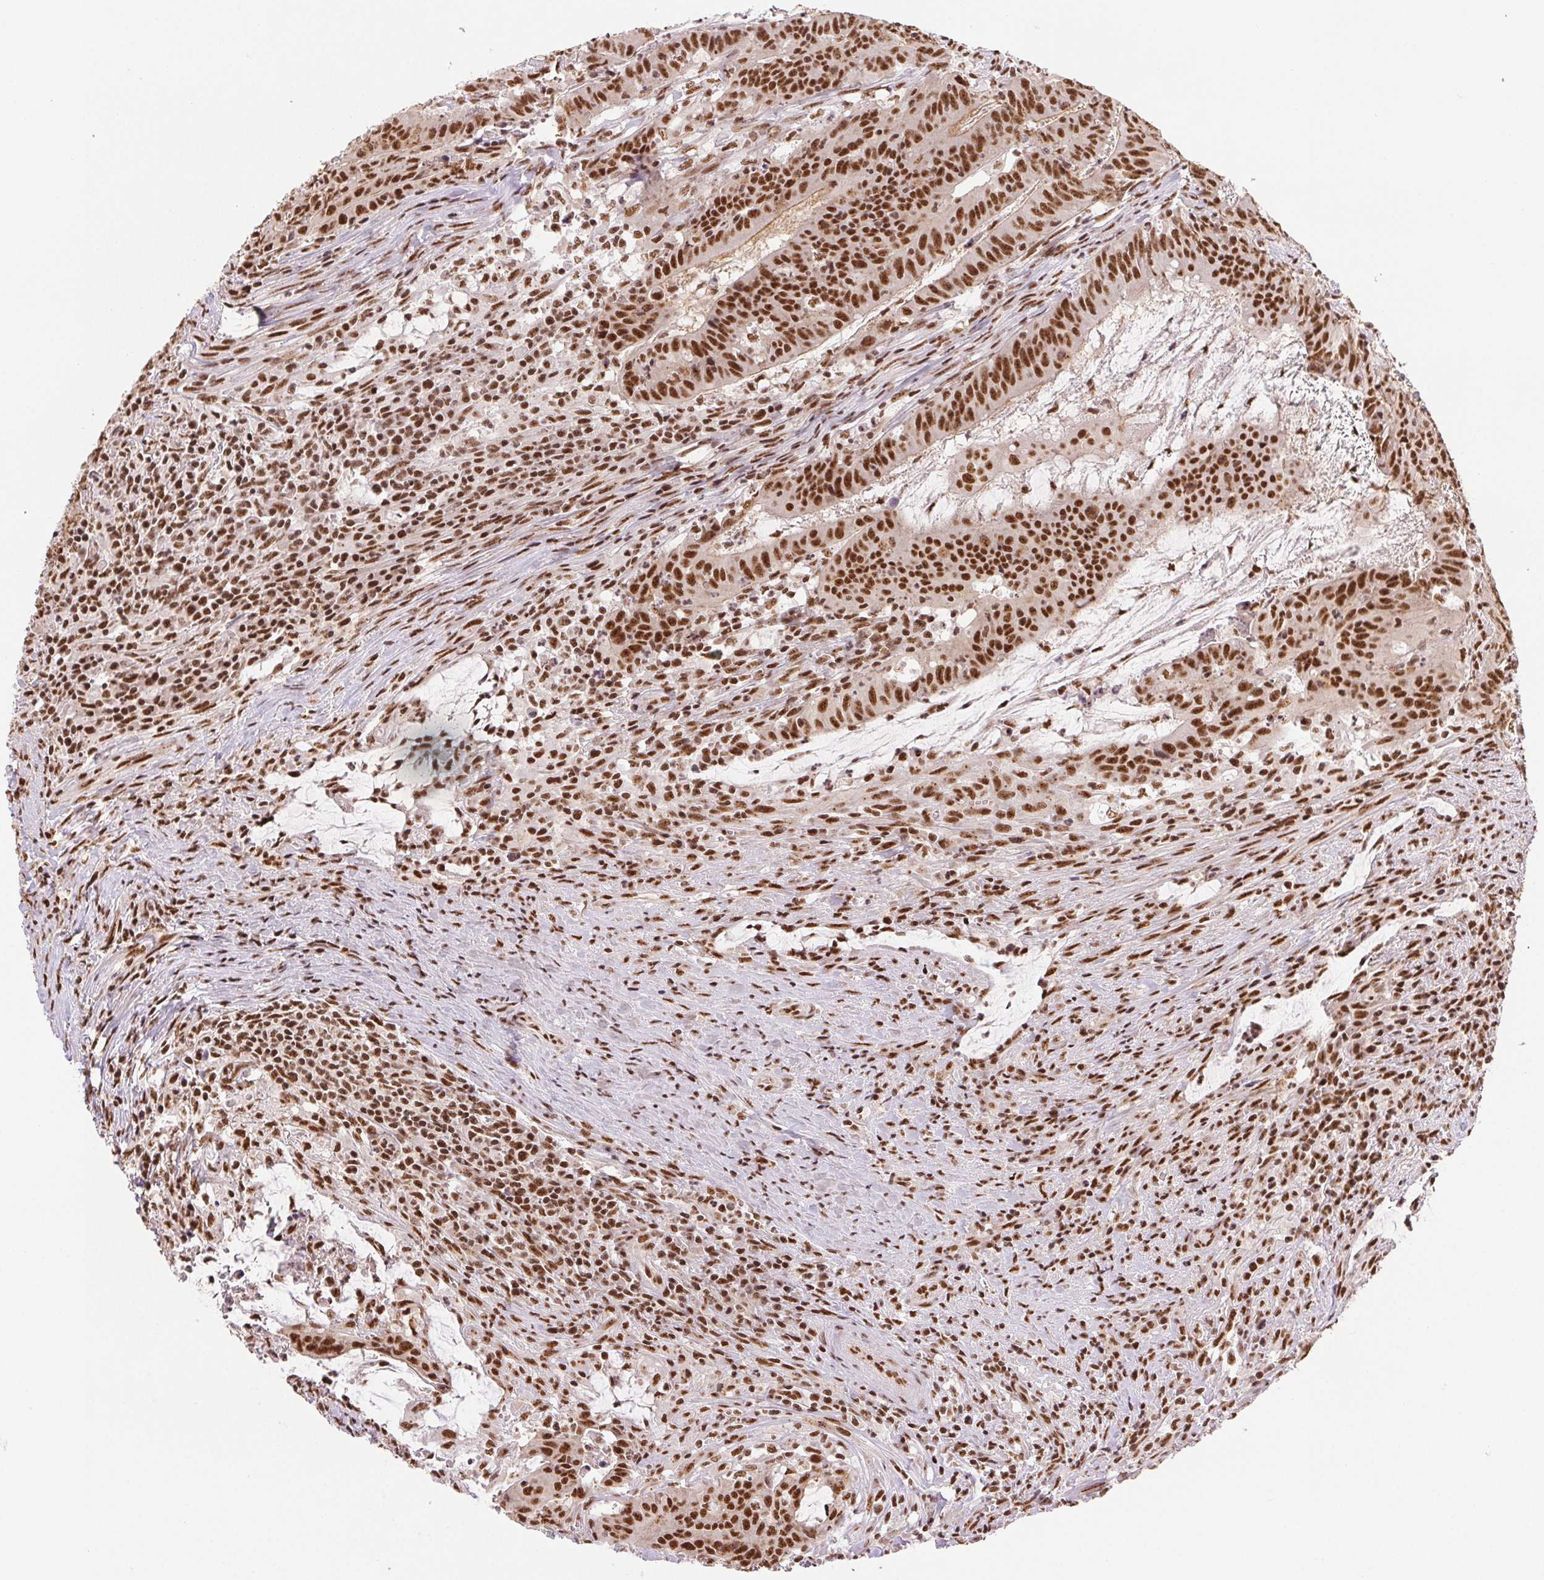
{"staining": {"intensity": "strong", "quantity": ">75%", "location": "nuclear"}, "tissue": "colorectal cancer", "cell_type": "Tumor cells", "image_type": "cancer", "snomed": [{"axis": "morphology", "description": "Adenocarcinoma, NOS"}, {"axis": "topography", "description": "Colon"}], "caption": "Immunohistochemistry (DAB) staining of colorectal cancer (adenocarcinoma) demonstrates strong nuclear protein positivity in about >75% of tumor cells.", "gene": "IK", "patient": {"sex": "male", "age": 33}}